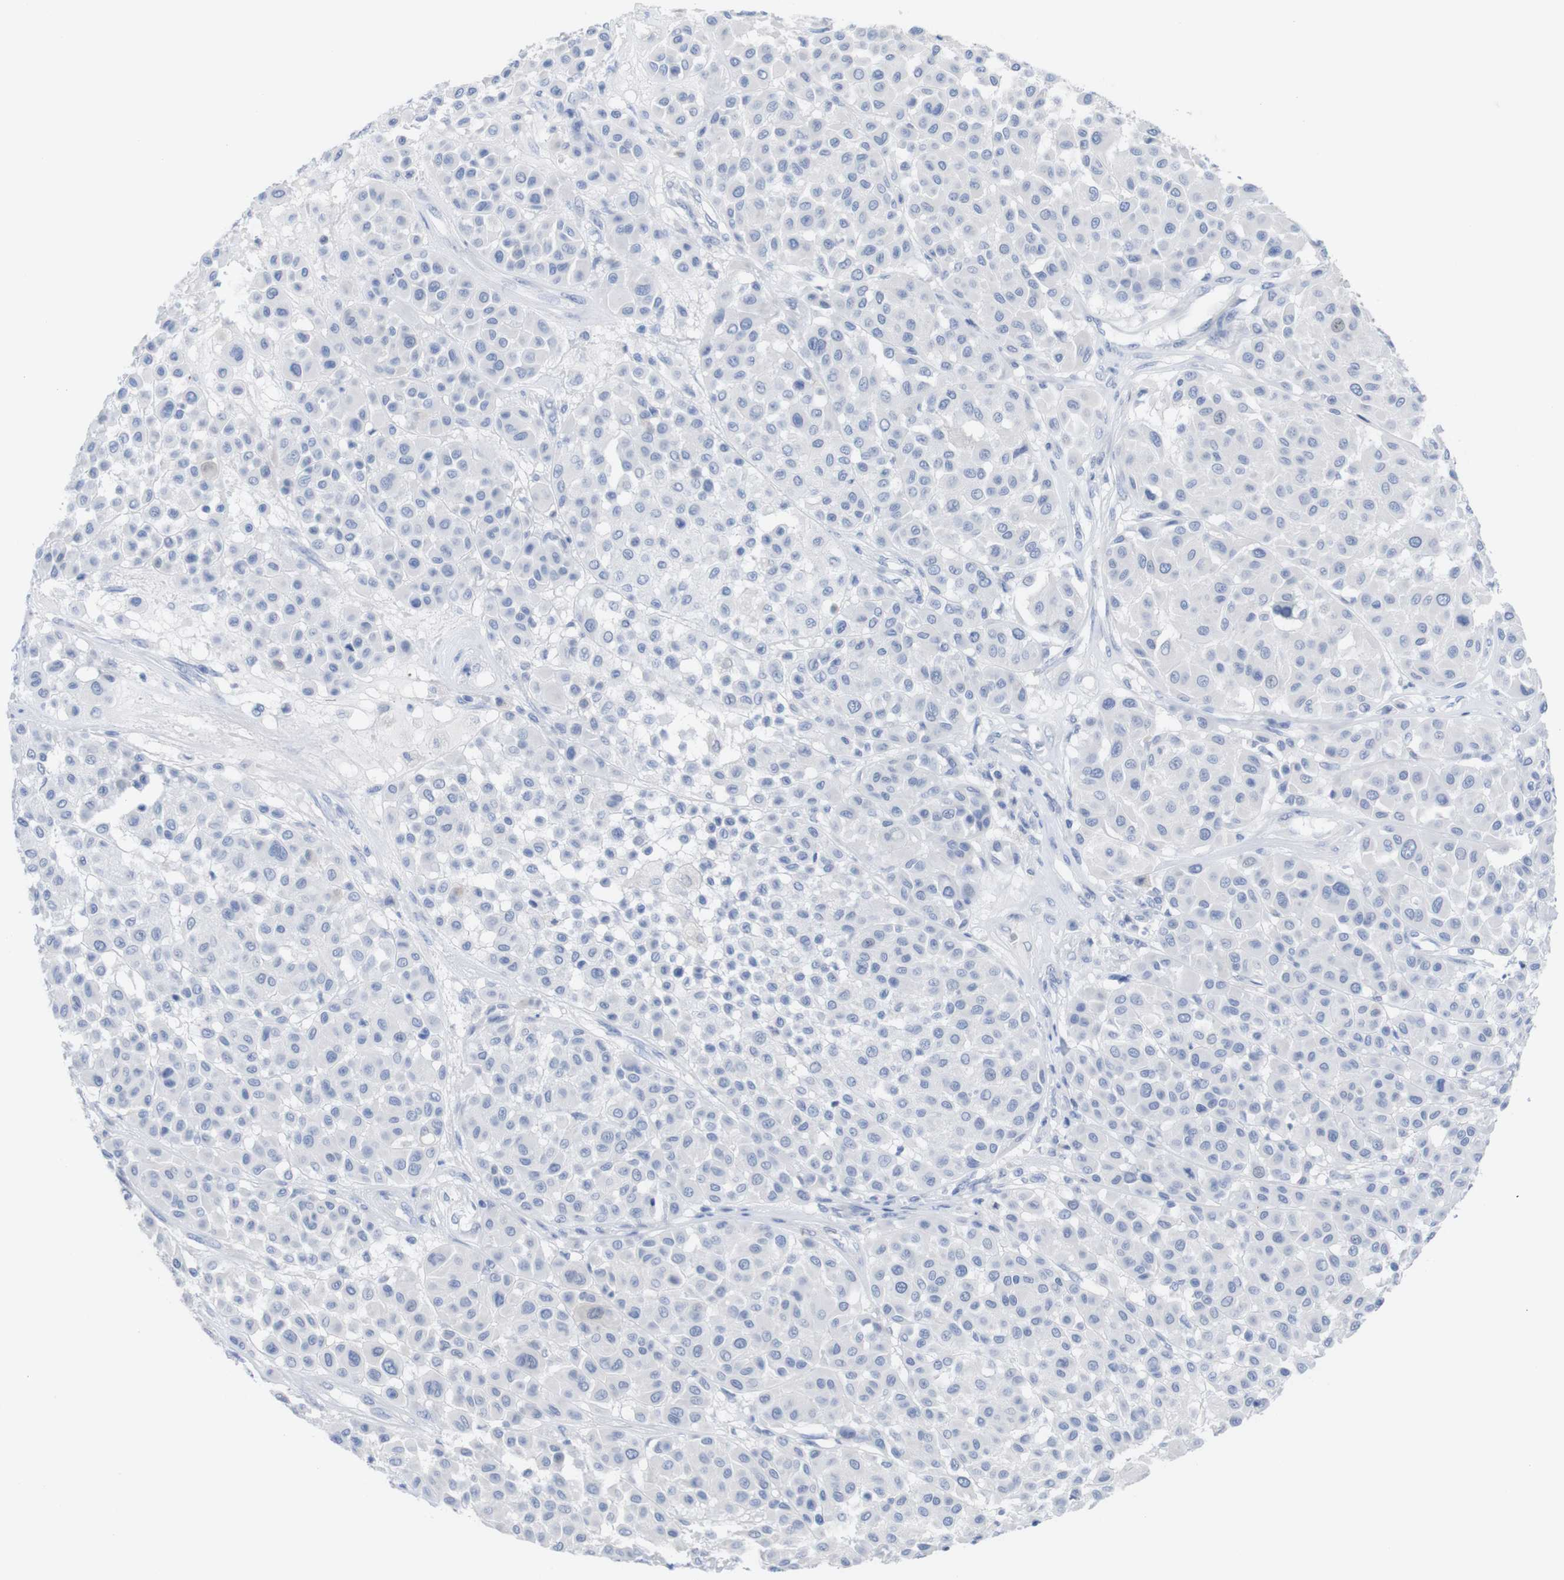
{"staining": {"intensity": "negative", "quantity": "none", "location": "none"}, "tissue": "melanoma", "cell_type": "Tumor cells", "image_type": "cancer", "snomed": [{"axis": "morphology", "description": "Malignant melanoma, Metastatic site"}, {"axis": "topography", "description": "Soft tissue"}], "caption": "Protein analysis of melanoma displays no significant staining in tumor cells.", "gene": "PNMA1", "patient": {"sex": "male", "age": 41}}